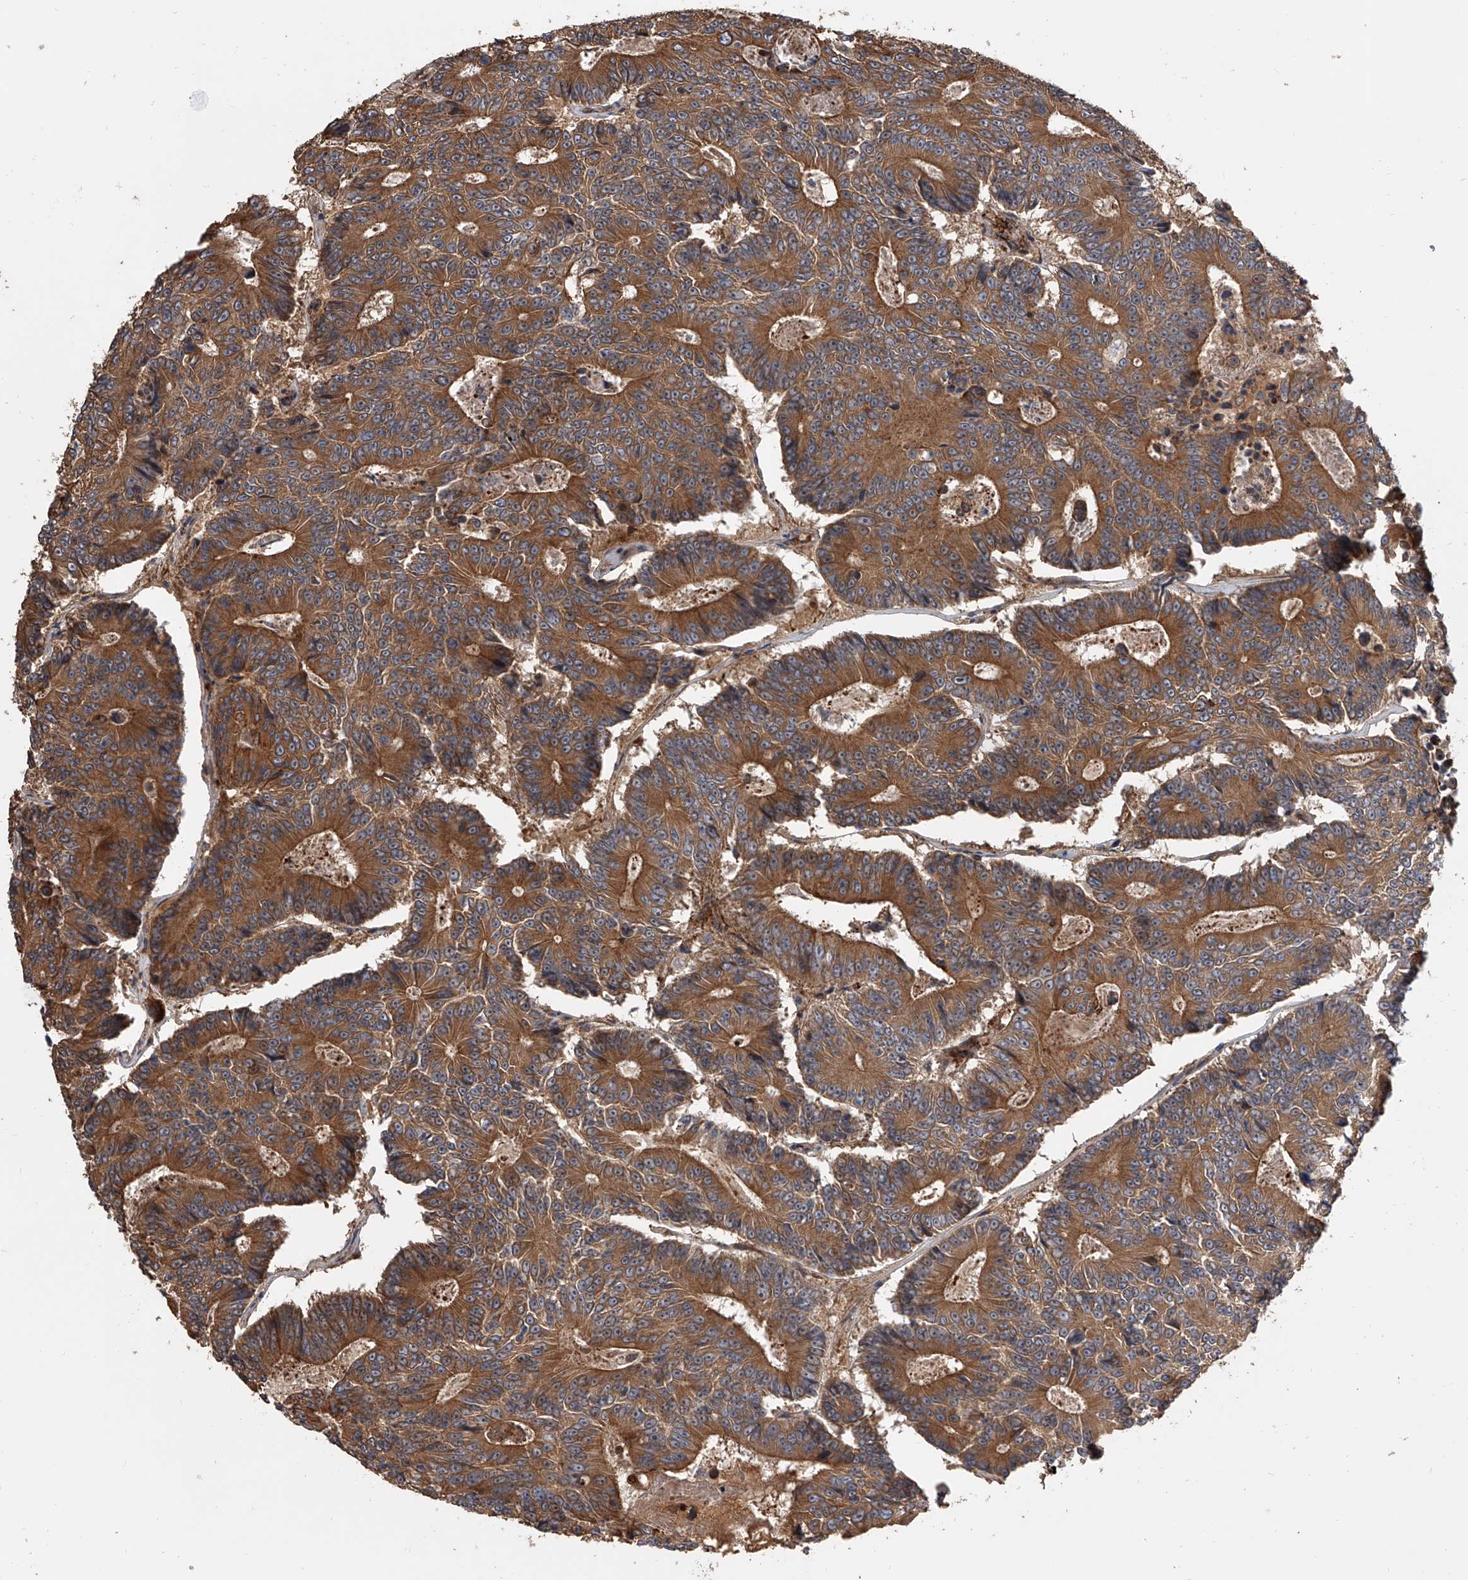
{"staining": {"intensity": "strong", "quantity": ">75%", "location": "cytoplasmic/membranous"}, "tissue": "colorectal cancer", "cell_type": "Tumor cells", "image_type": "cancer", "snomed": [{"axis": "morphology", "description": "Adenocarcinoma, NOS"}, {"axis": "topography", "description": "Colon"}], "caption": "DAB immunohistochemical staining of colorectal cancer (adenocarcinoma) displays strong cytoplasmic/membranous protein expression in approximately >75% of tumor cells. Using DAB (brown) and hematoxylin (blue) stains, captured at high magnification using brightfield microscopy.", "gene": "USP47", "patient": {"sex": "male", "age": 83}}